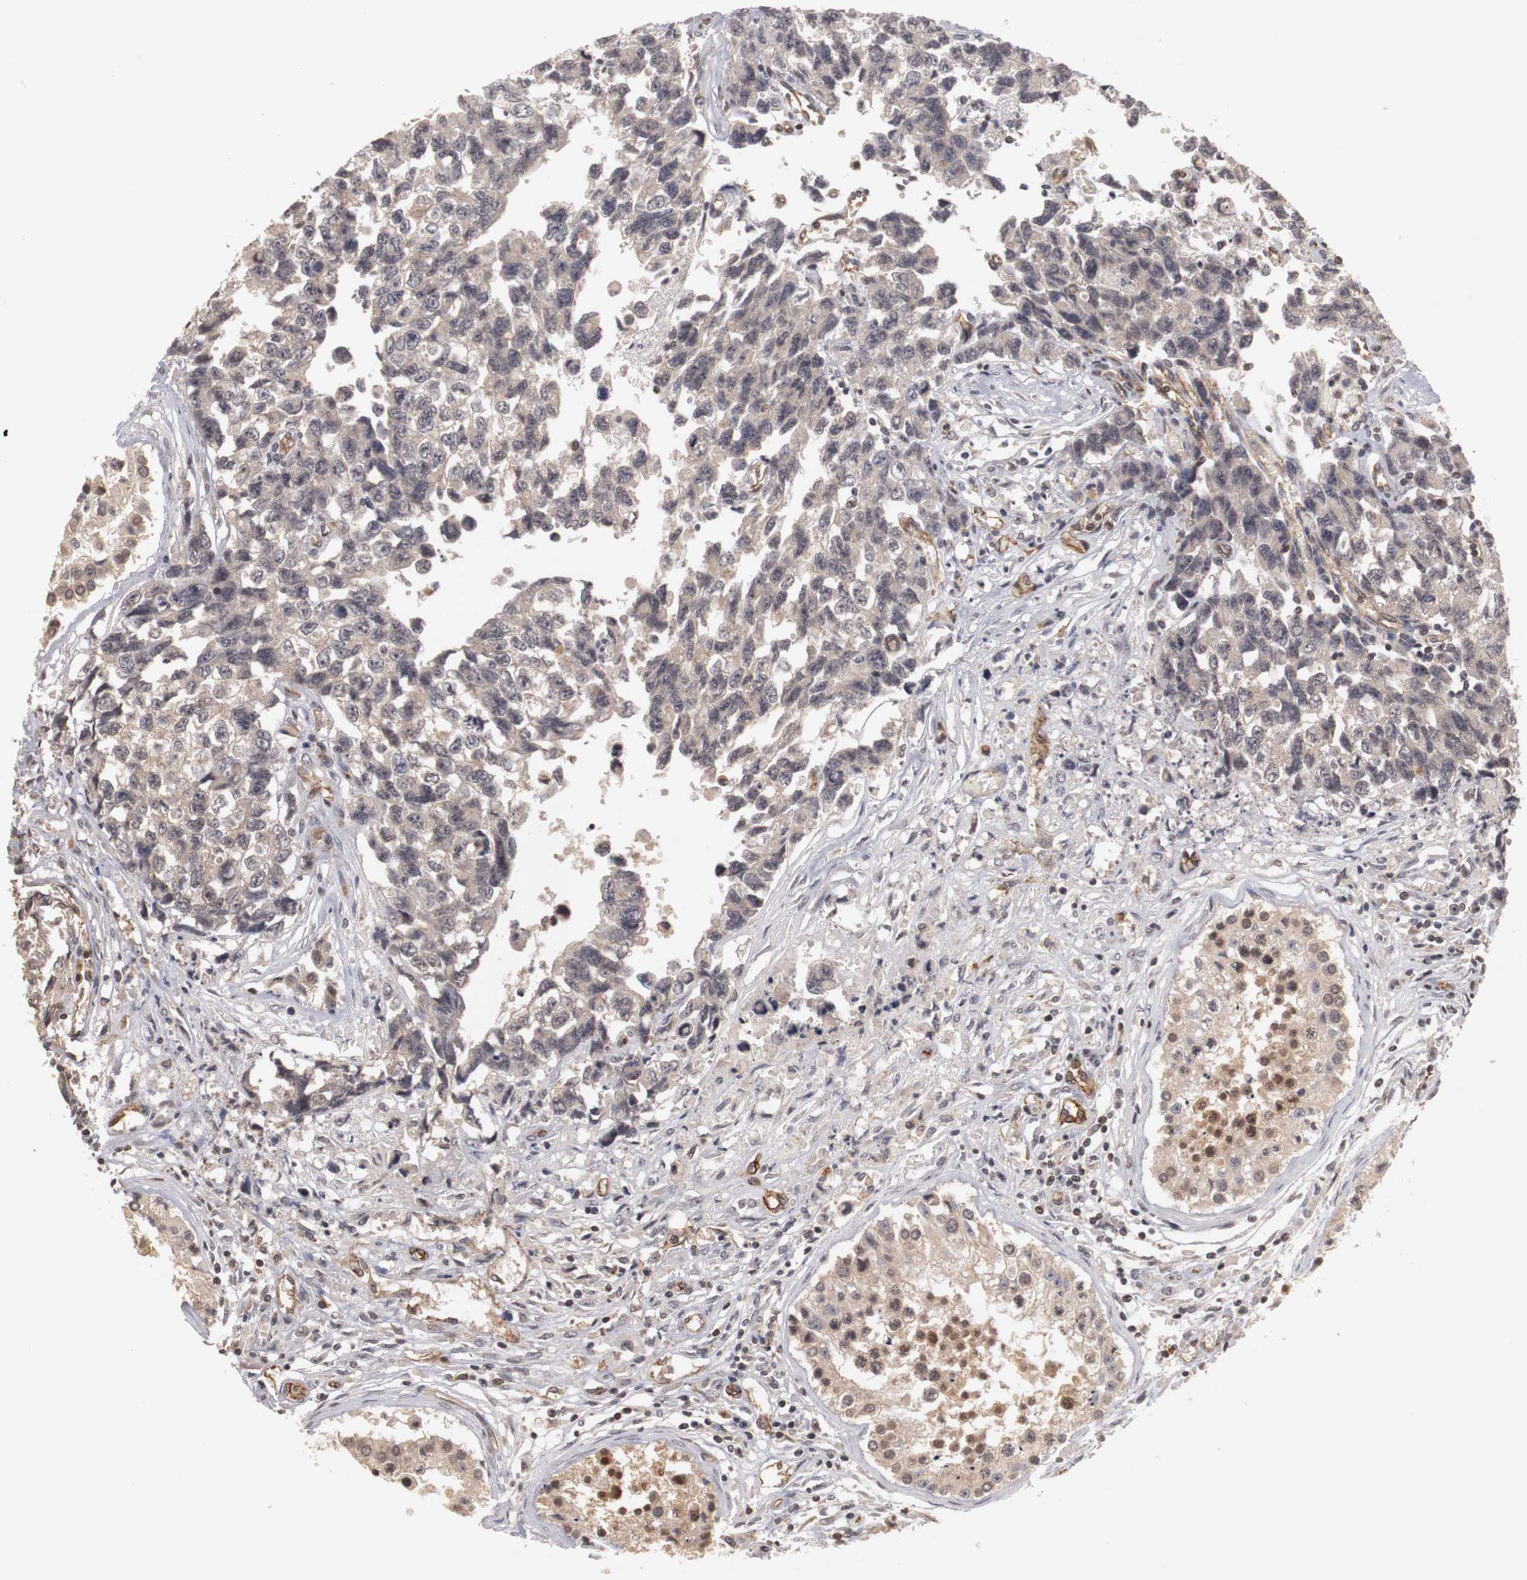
{"staining": {"intensity": "weak", "quantity": "25%-75%", "location": "cytoplasmic/membranous"}, "tissue": "testis cancer", "cell_type": "Tumor cells", "image_type": "cancer", "snomed": [{"axis": "morphology", "description": "Carcinoma, Embryonal, NOS"}, {"axis": "topography", "description": "Testis"}], "caption": "Testis cancer tissue exhibits weak cytoplasmic/membranous staining in about 25%-75% of tumor cells", "gene": "PLEKHA1", "patient": {"sex": "male", "age": 31}}